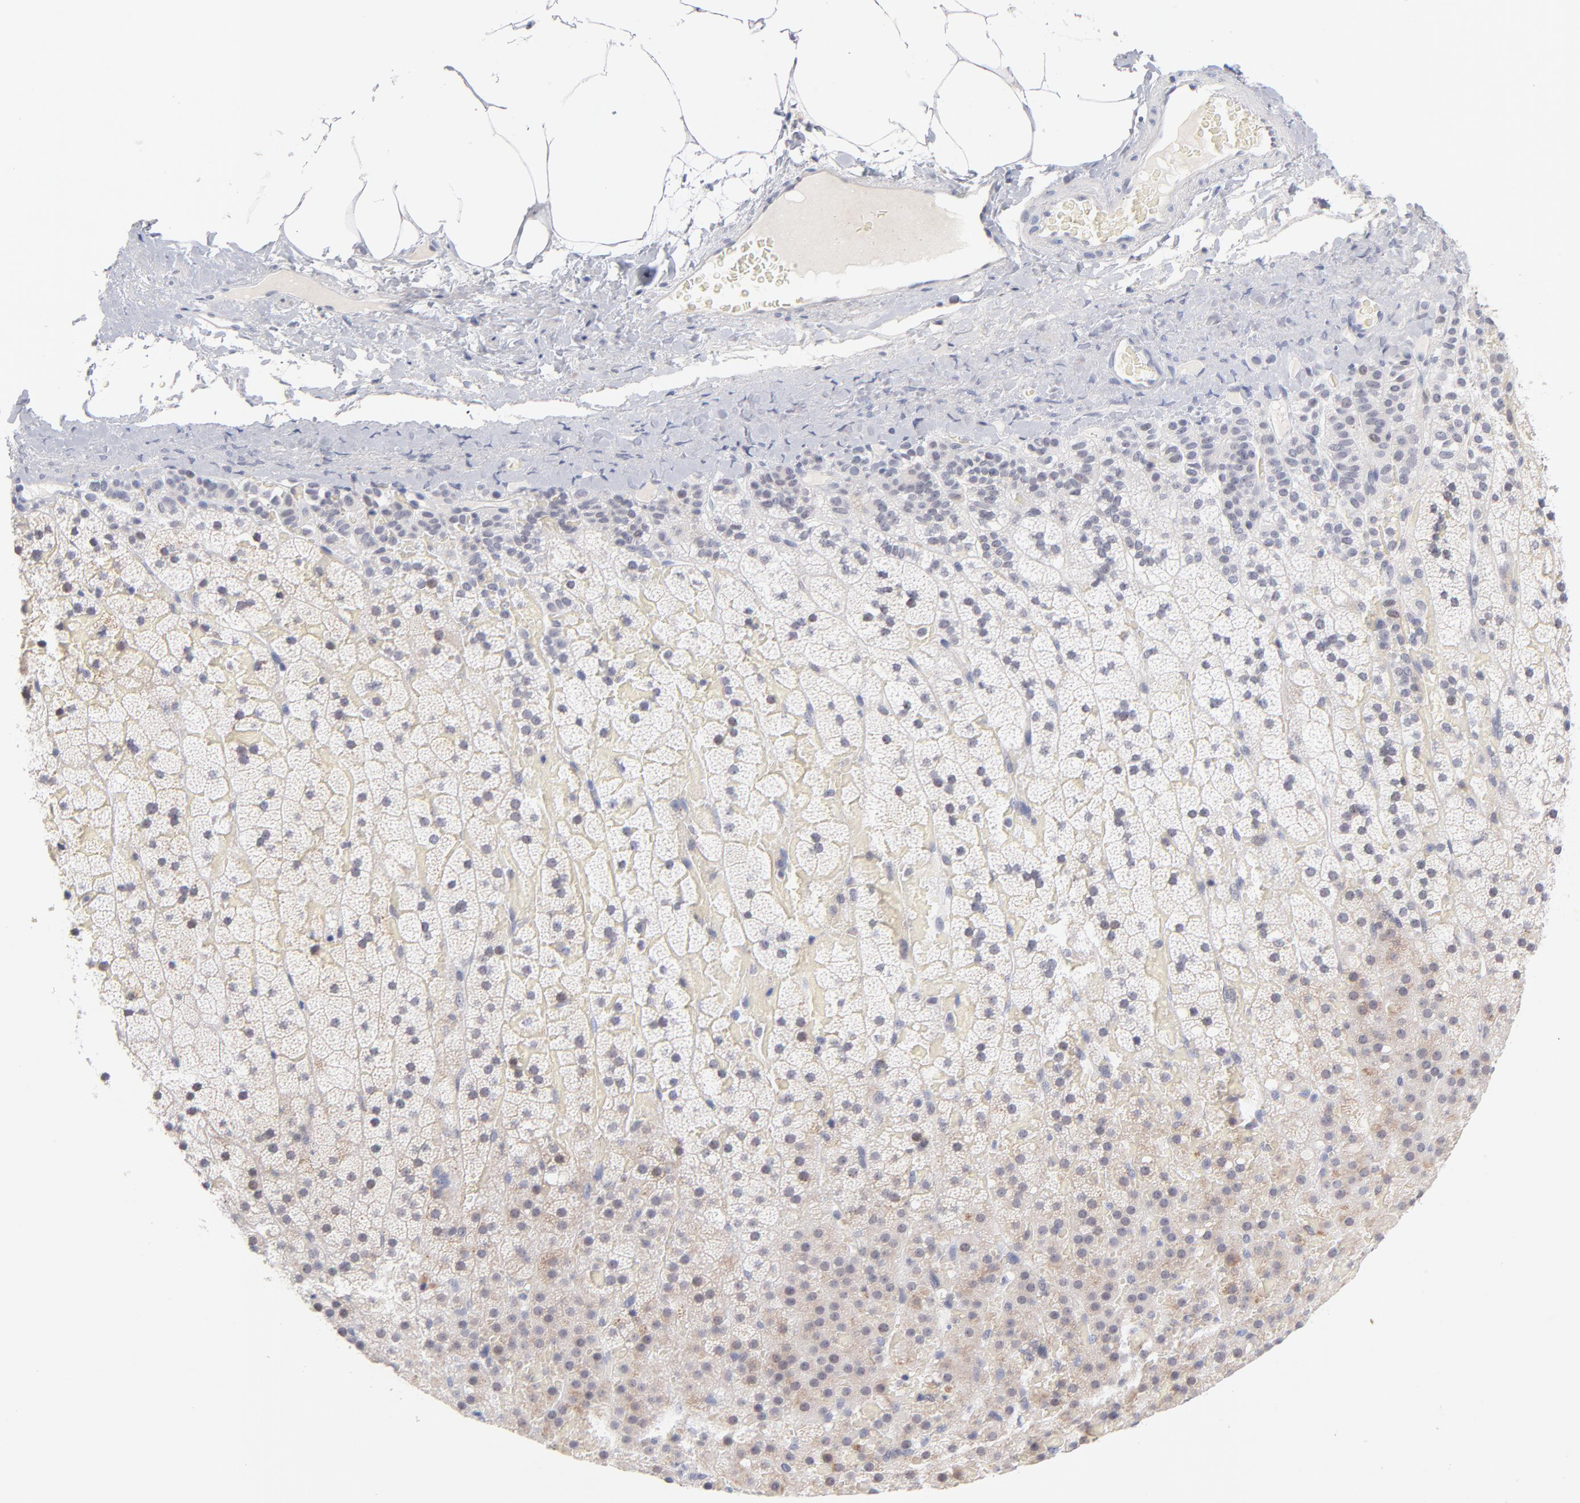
{"staining": {"intensity": "moderate", "quantity": "<25%", "location": "cytoplasmic/membranous"}, "tissue": "adrenal gland", "cell_type": "Glandular cells", "image_type": "normal", "snomed": [{"axis": "morphology", "description": "Normal tissue, NOS"}, {"axis": "topography", "description": "Adrenal gland"}], "caption": "Protein analysis of benign adrenal gland exhibits moderate cytoplasmic/membranous expression in approximately <25% of glandular cells. (IHC, brightfield microscopy, high magnification).", "gene": "PARP1", "patient": {"sex": "male", "age": 35}}